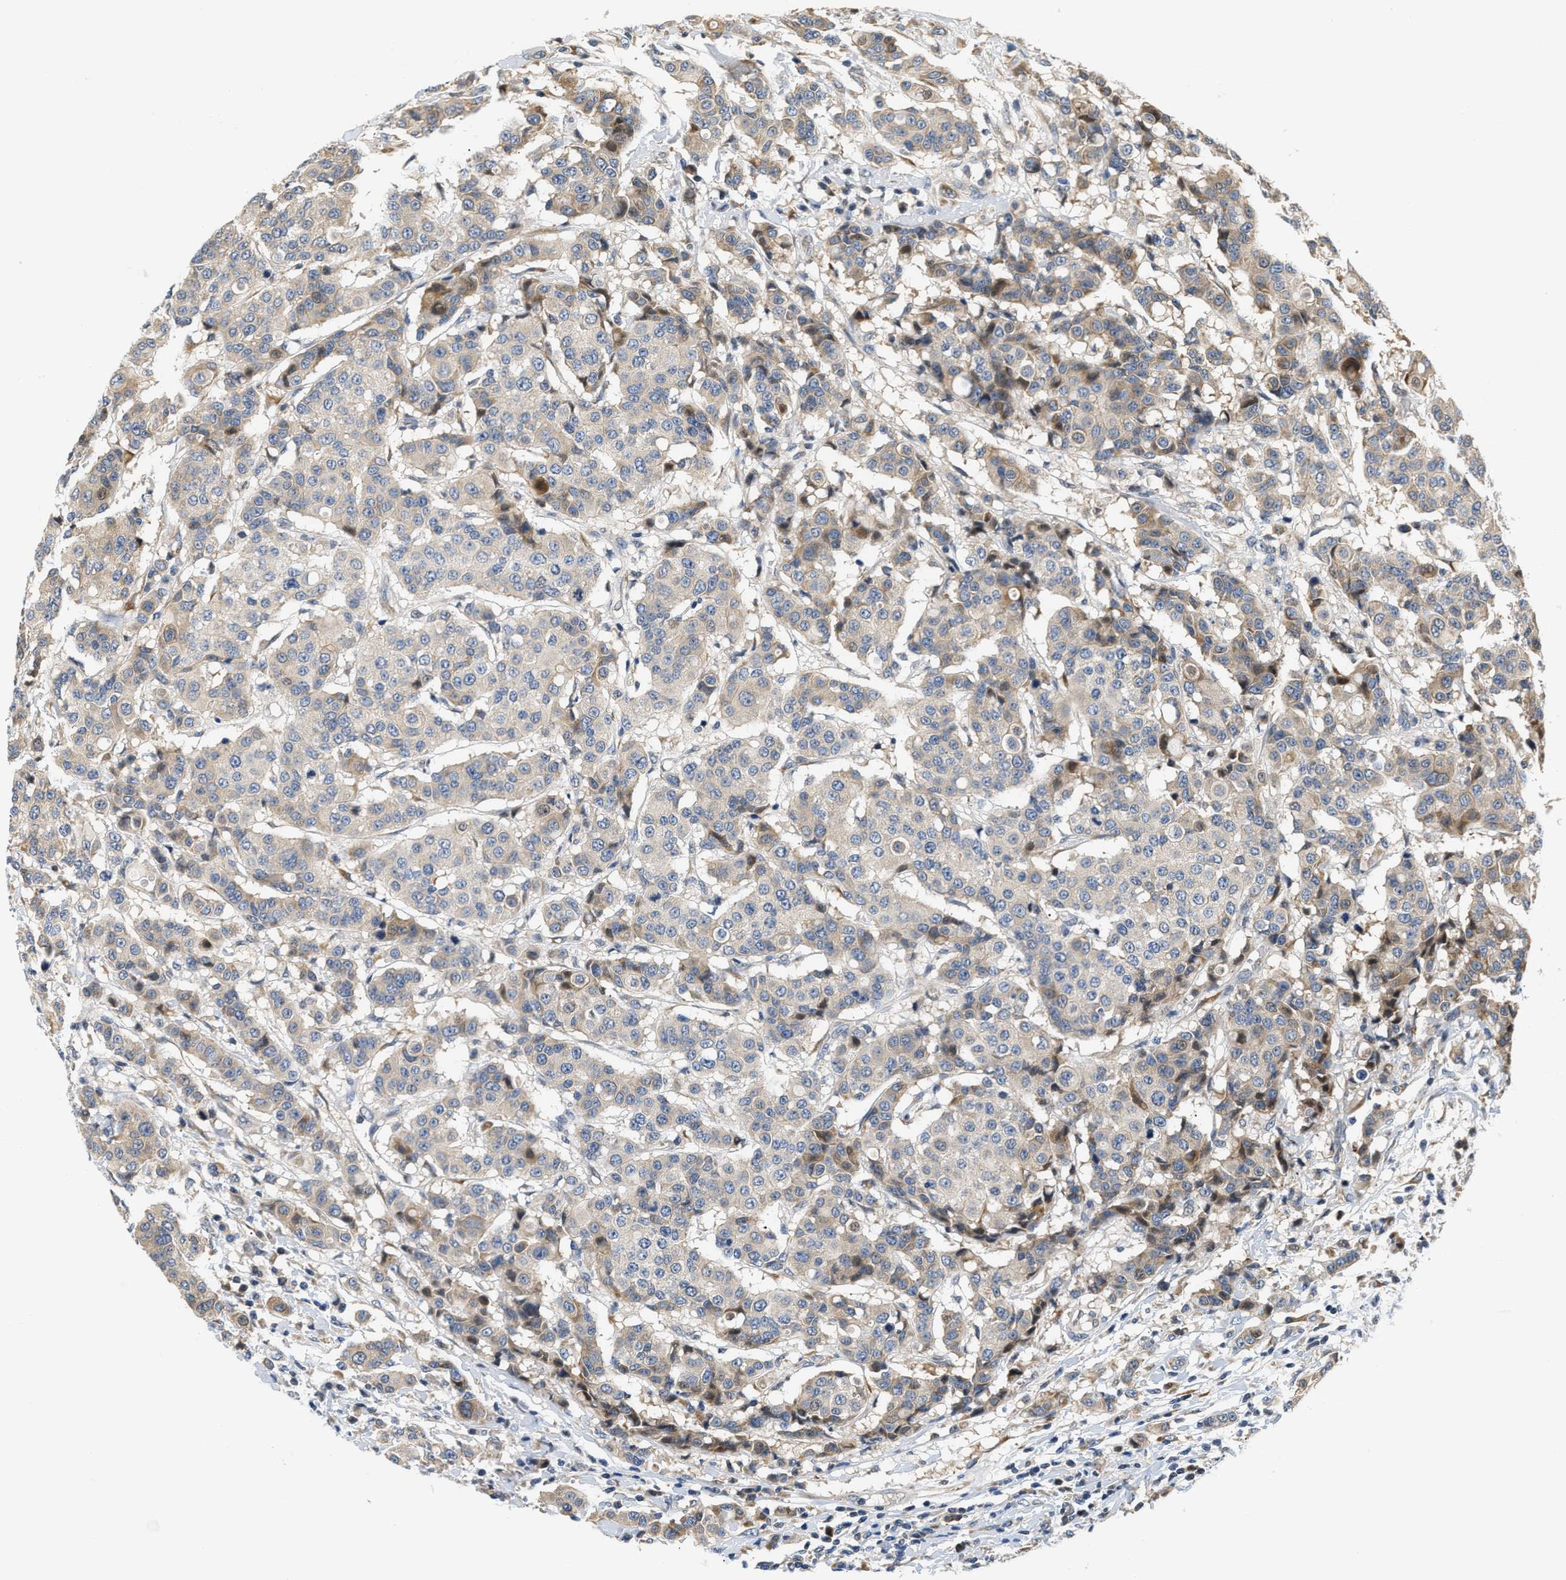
{"staining": {"intensity": "weak", "quantity": "25%-75%", "location": "cytoplasmic/membranous"}, "tissue": "breast cancer", "cell_type": "Tumor cells", "image_type": "cancer", "snomed": [{"axis": "morphology", "description": "Duct carcinoma"}, {"axis": "topography", "description": "Breast"}], "caption": "Tumor cells show low levels of weak cytoplasmic/membranous staining in about 25%-75% of cells in invasive ductal carcinoma (breast).", "gene": "TNIP2", "patient": {"sex": "female", "age": 27}}